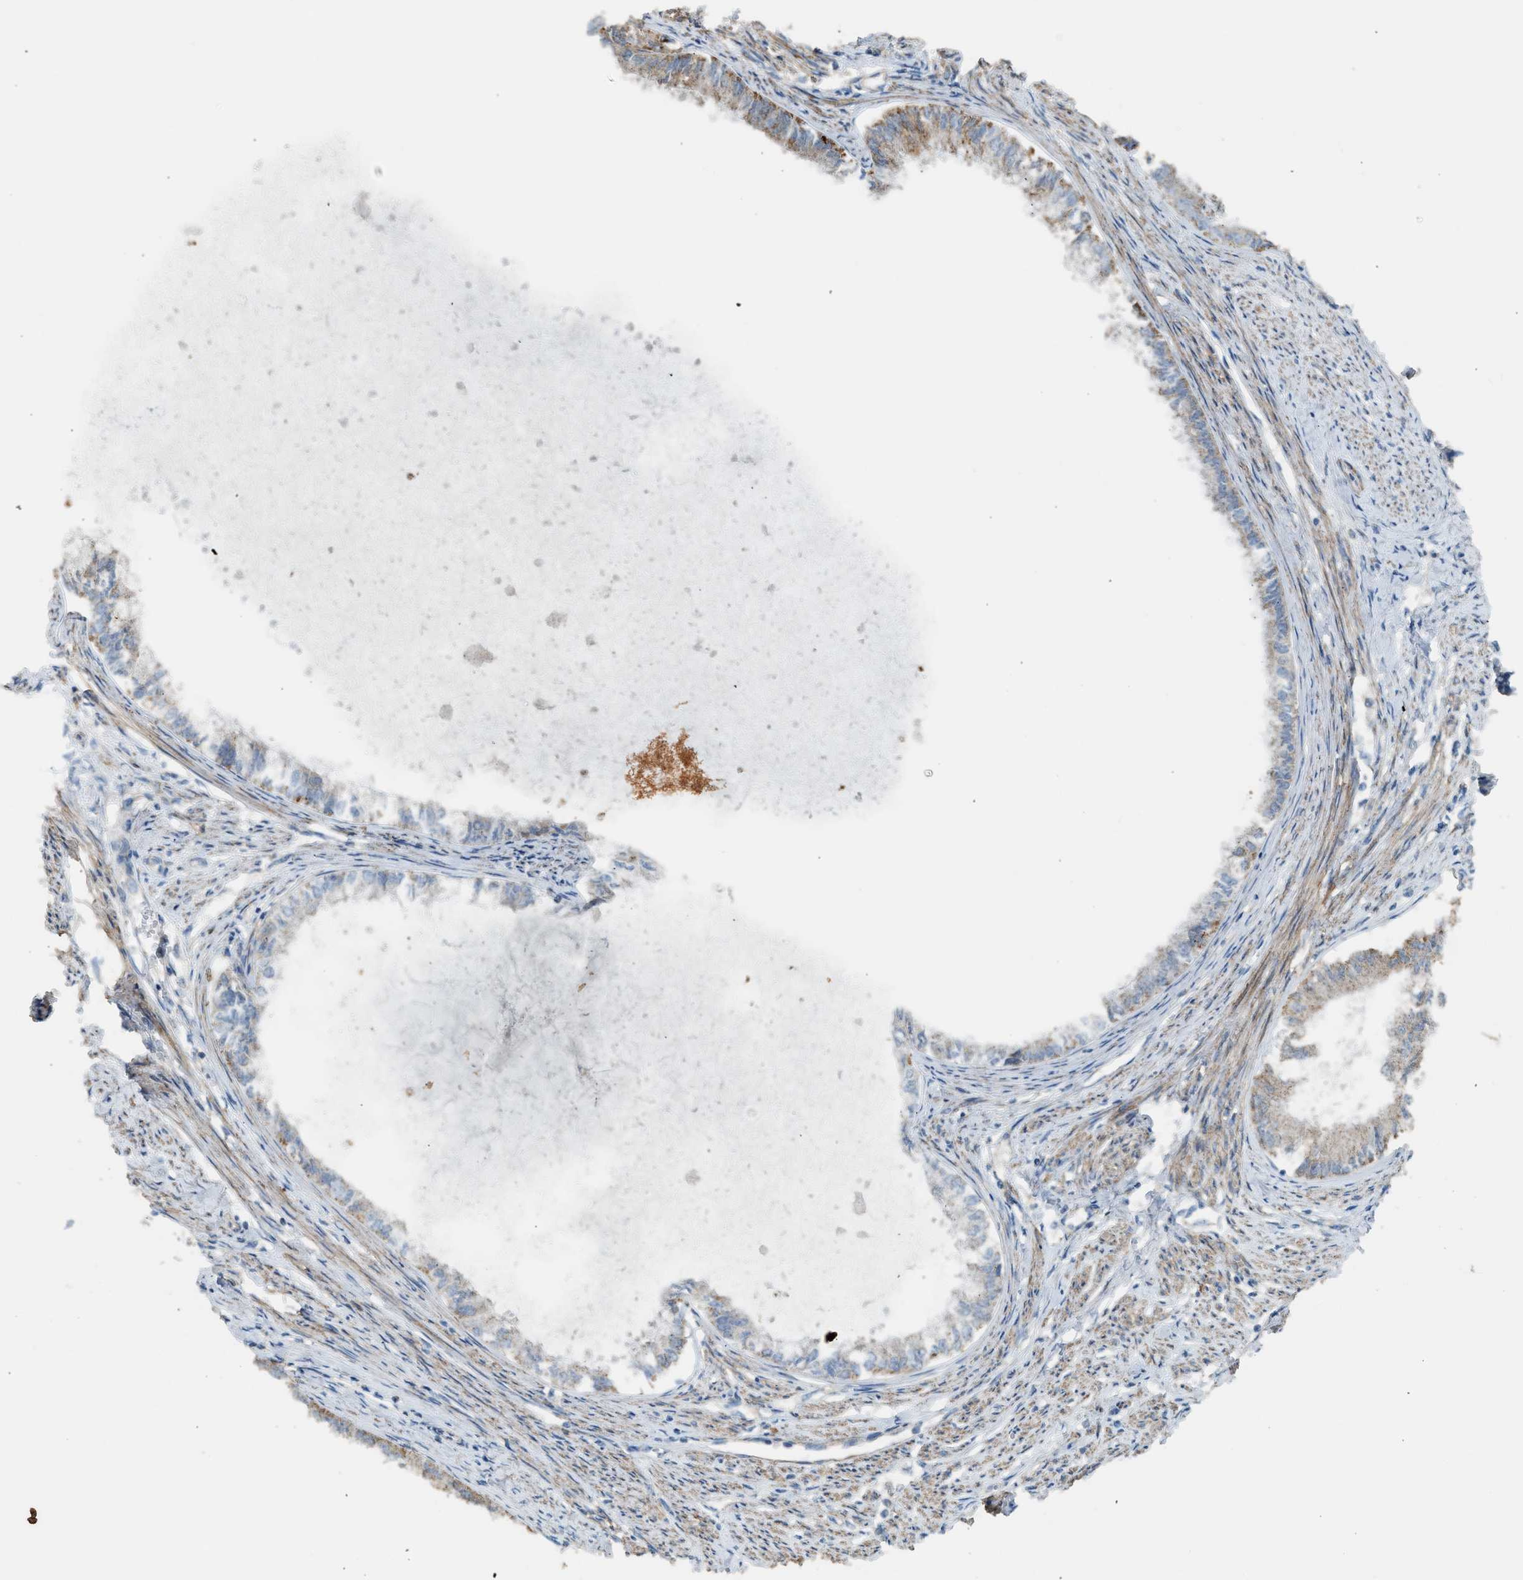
{"staining": {"intensity": "moderate", "quantity": "25%-75%", "location": "cytoplasmic/membranous"}, "tissue": "endometrial cancer", "cell_type": "Tumor cells", "image_type": "cancer", "snomed": [{"axis": "morphology", "description": "Adenocarcinoma, NOS"}, {"axis": "topography", "description": "Endometrium"}], "caption": "Moderate cytoplasmic/membranous staining is identified in about 25%-75% of tumor cells in endometrial adenocarcinoma.", "gene": "STARD3", "patient": {"sex": "female", "age": 86}}